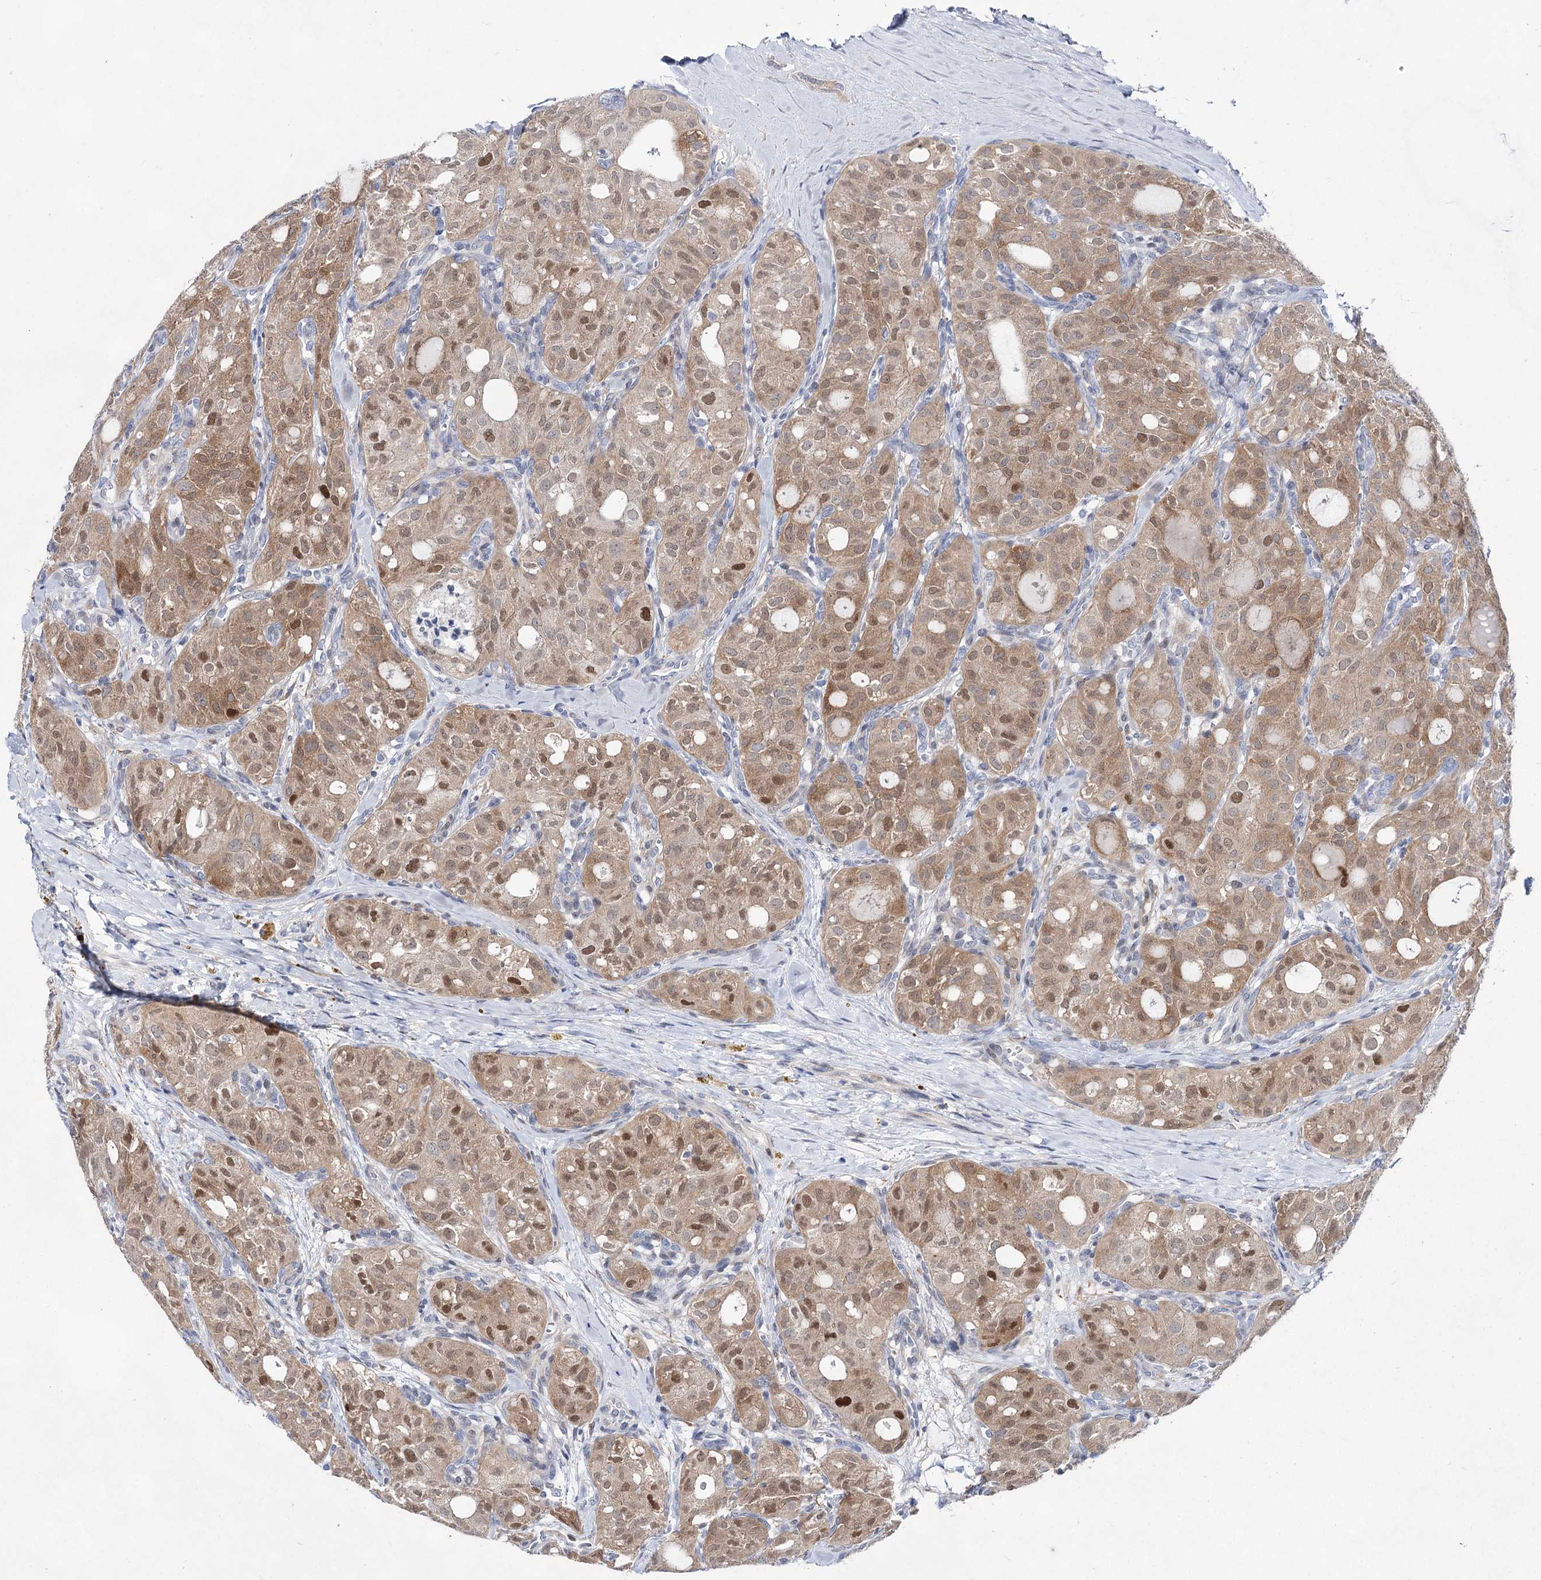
{"staining": {"intensity": "moderate", "quantity": ">75%", "location": "nuclear"}, "tissue": "thyroid cancer", "cell_type": "Tumor cells", "image_type": "cancer", "snomed": [{"axis": "morphology", "description": "Follicular adenoma carcinoma, NOS"}, {"axis": "topography", "description": "Thyroid gland"}], "caption": "Protein staining shows moderate nuclear staining in about >75% of tumor cells in follicular adenoma carcinoma (thyroid). (Stains: DAB (3,3'-diaminobenzidine) in brown, nuclei in blue, Microscopy: brightfield microscopy at high magnification).", "gene": "UGDH", "patient": {"sex": "male", "age": 75}}